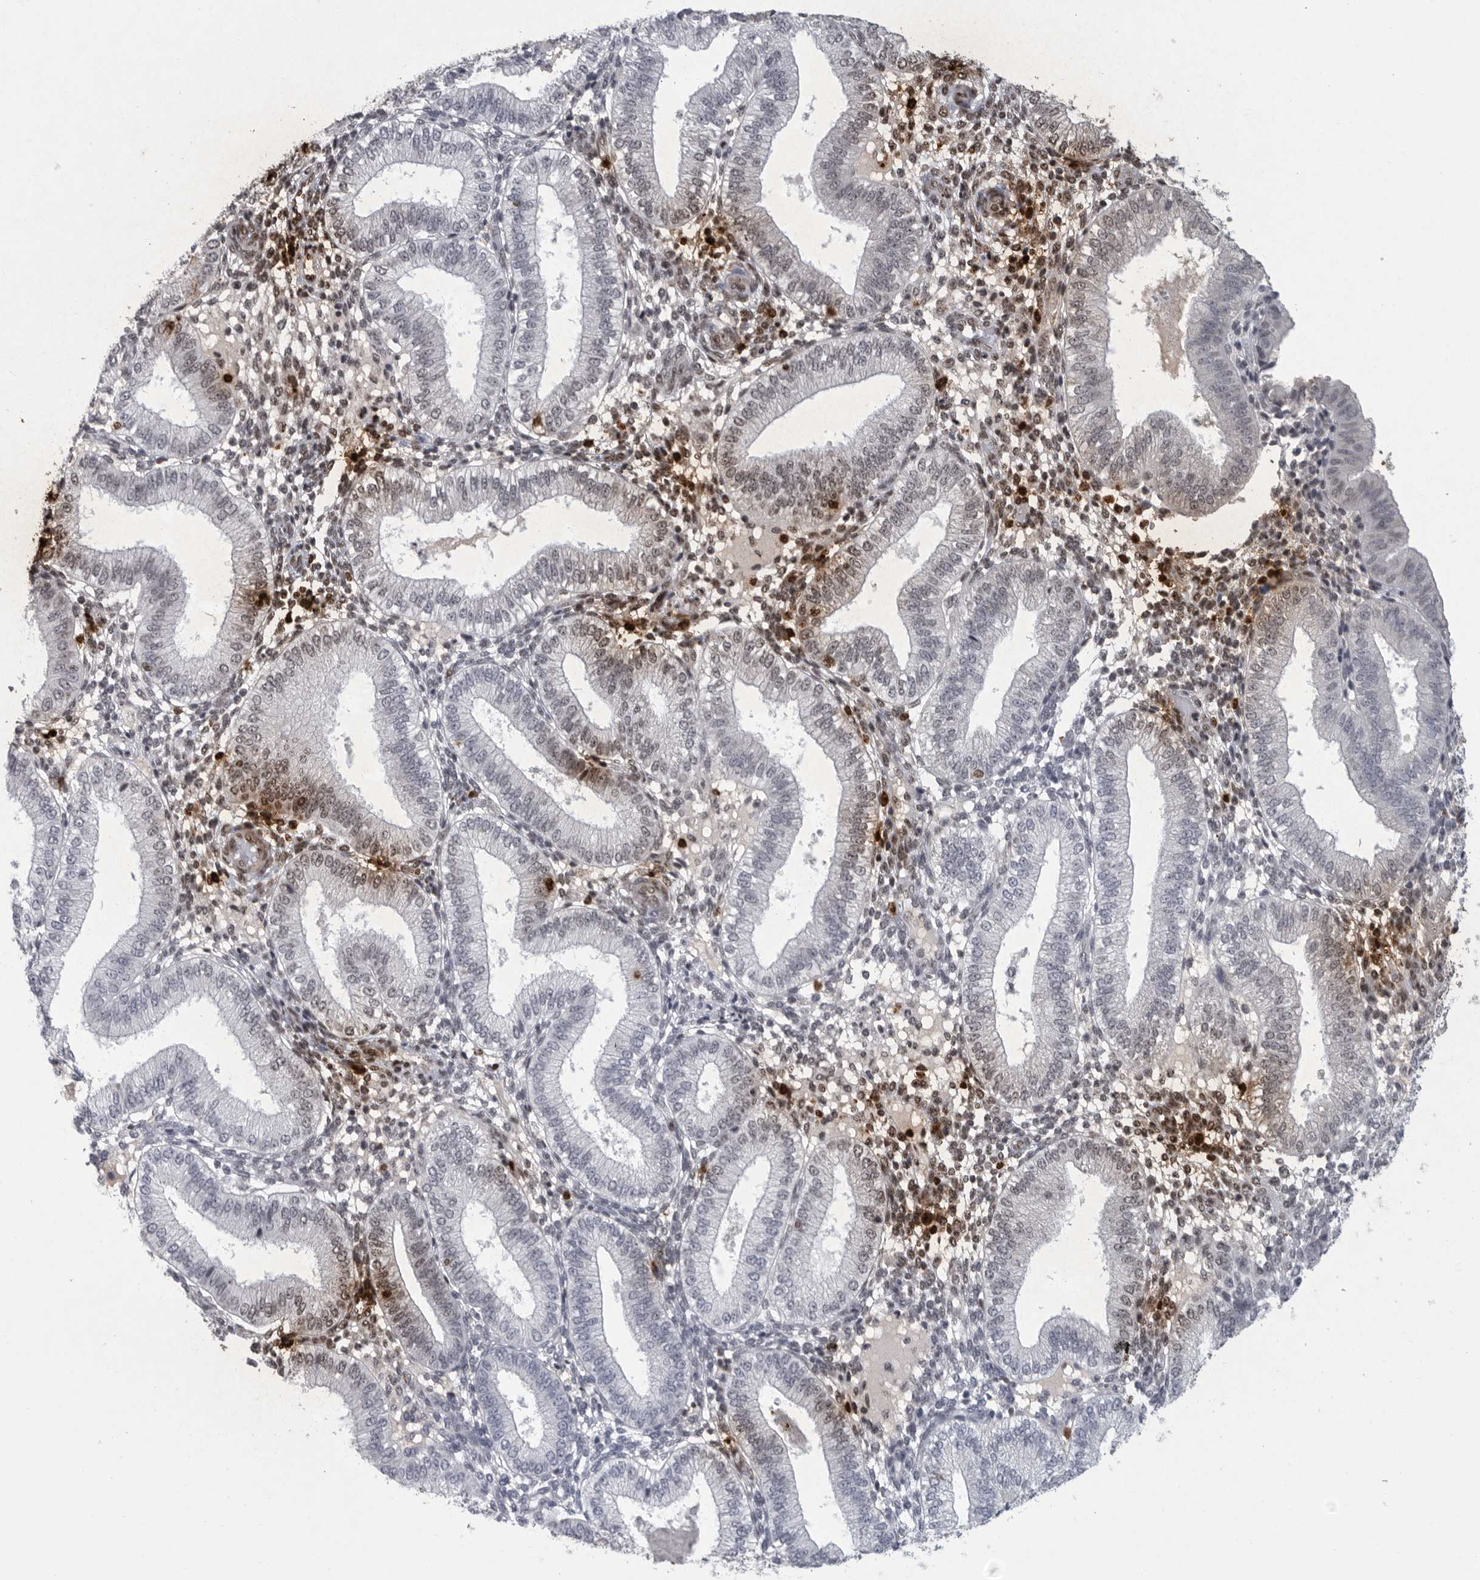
{"staining": {"intensity": "moderate", "quantity": "25%-75%", "location": "cytoplasmic/membranous"}, "tissue": "endometrium", "cell_type": "Cells in endometrial stroma", "image_type": "normal", "snomed": [{"axis": "morphology", "description": "Normal tissue, NOS"}, {"axis": "topography", "description": "Endometrium"}], "caption": "This is an image of IHC staining of unremarkable endometrium, which shows moderate expression in the cytoplasmic/membranous of cells in endometrial stroma.", "gene": "GNLY", "patient": {"sex": "female", "age": 39}}